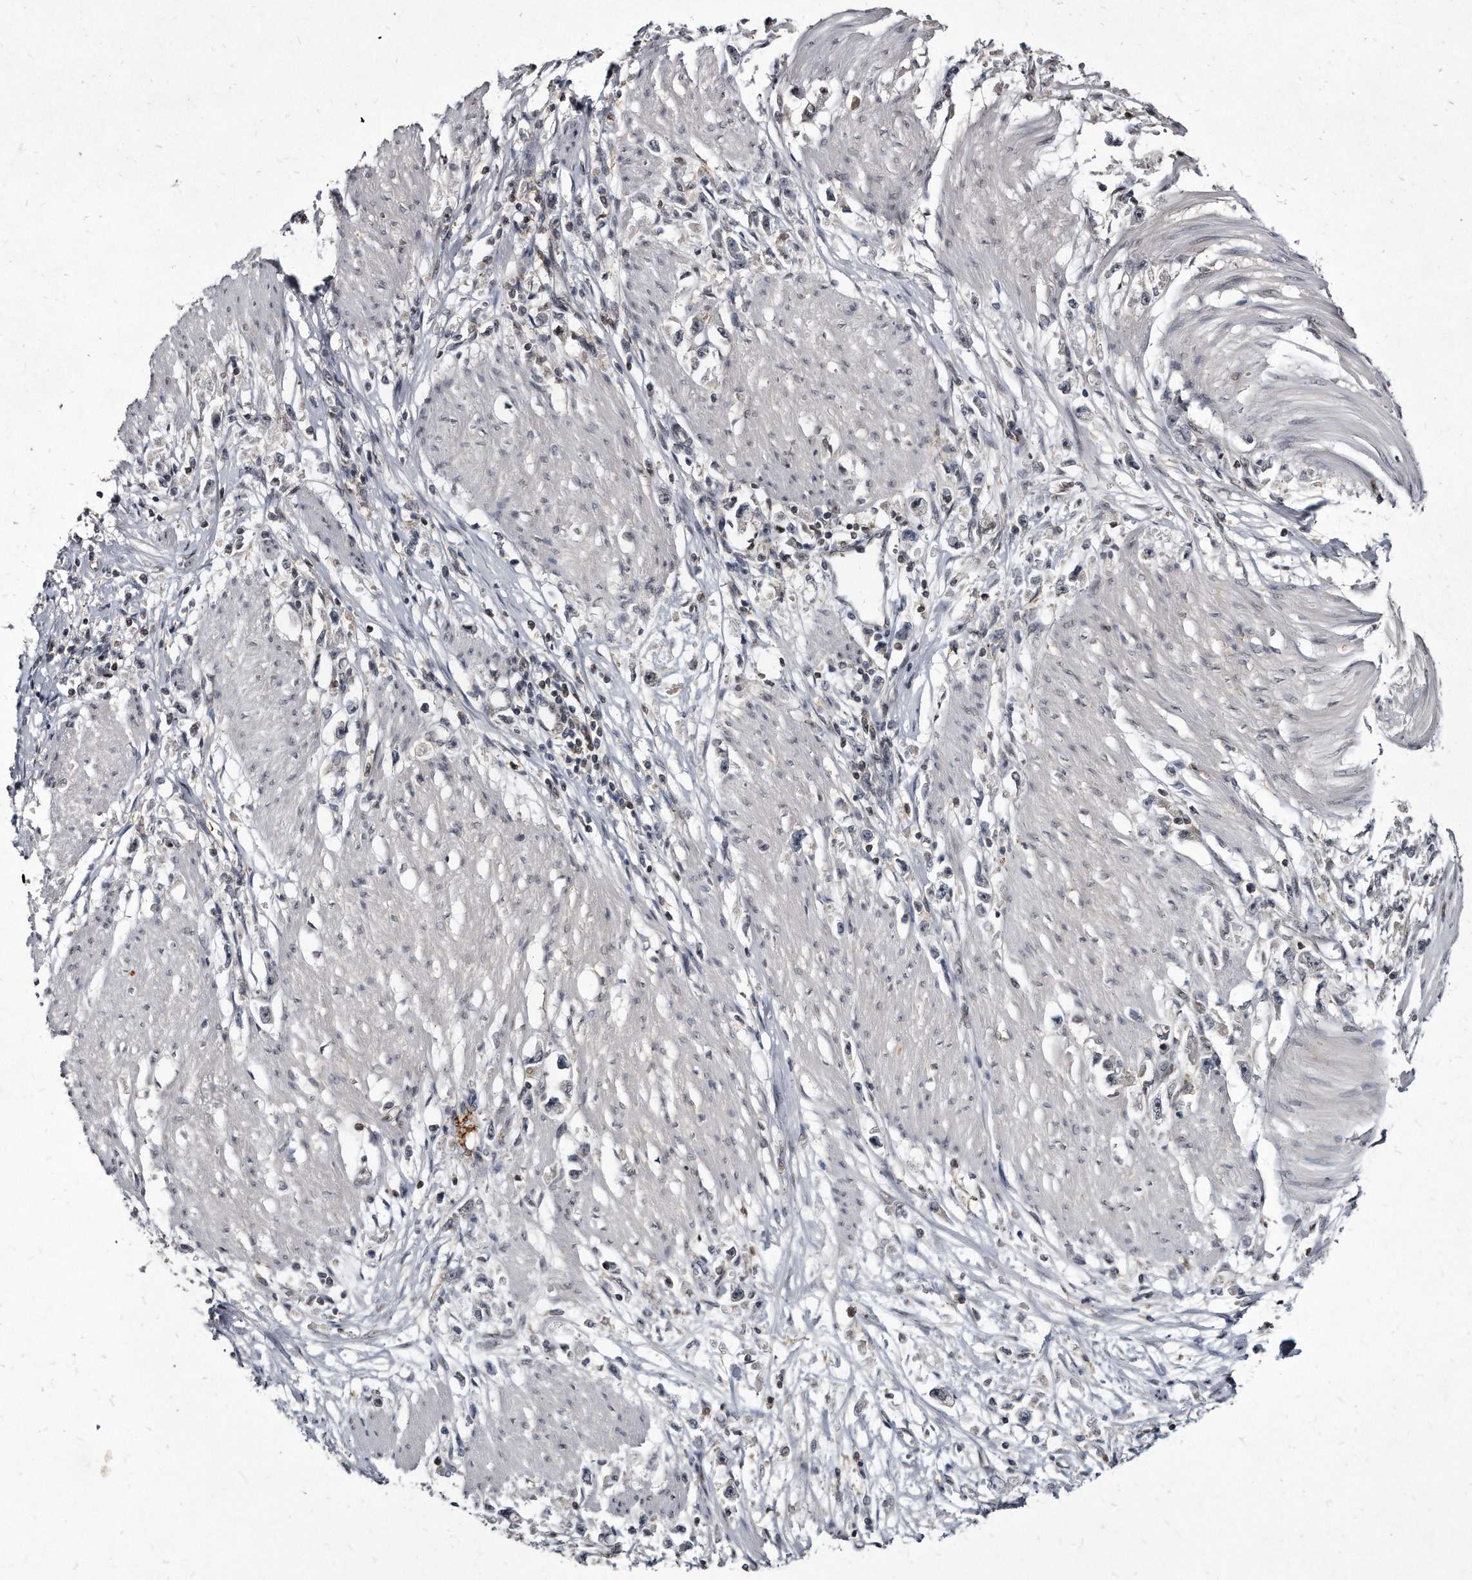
{"staining": {"intensity": "negative", "quantity": "none", "location": "none"}, "tissue": "stomach cancer", "cell_type": "Tumor cells", "image_type": "cancer", "snomed": [{"axis": "morphology", "description": "Adenocarcinoma, NOS"}, {"axis": "topography", "description": "Stomach"}], "caption": "DAB (3,3'-diaminobenzidine) immunohistochemical staining of human stomach cancer (adenocarcinoma) demonstrates no significant expression in tumor cells. The staining is performed using DAB (3,3'-diaminobenzidine) brown chromogen with nuclei counter-stained in using hematoxylin.", "gene": "KLHDC3", "patient": {"sex": "female", "age": 59}}